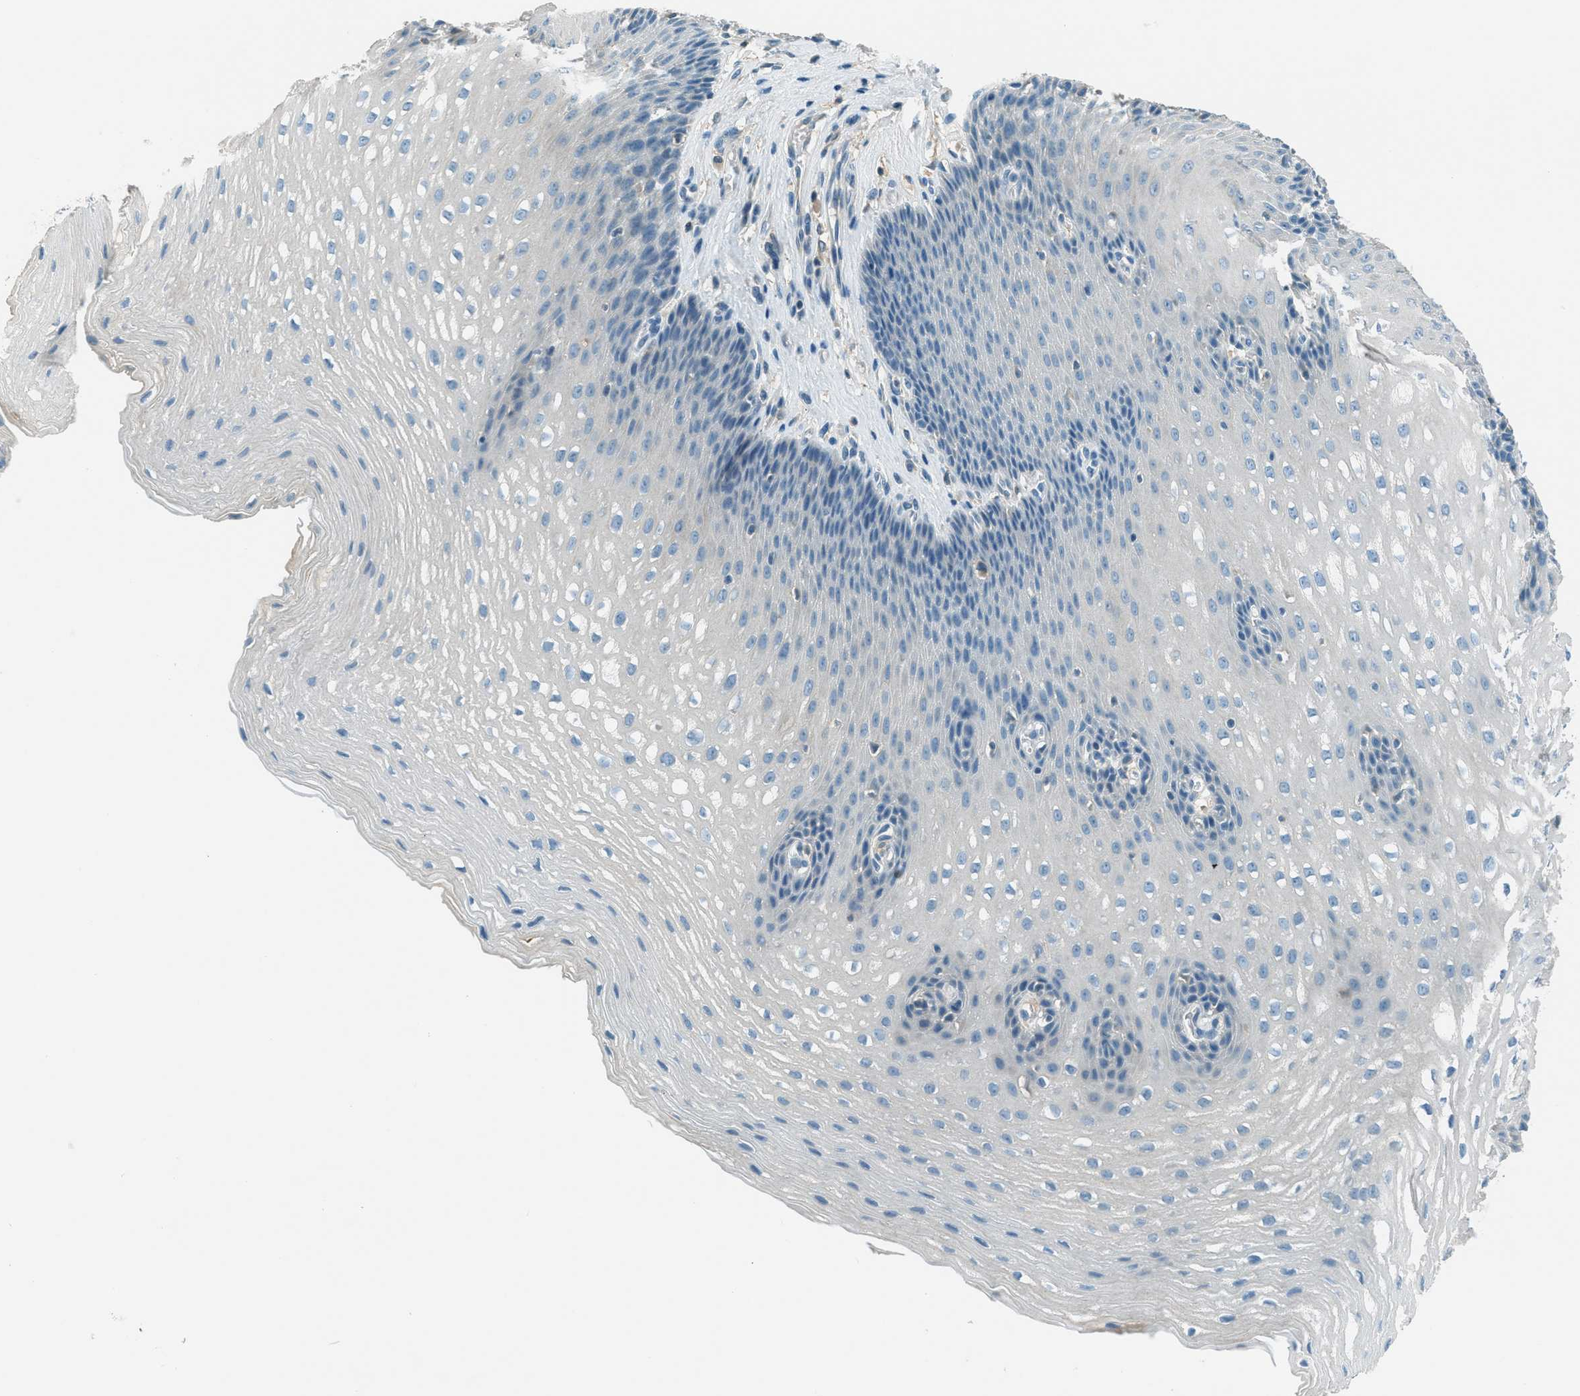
{"staining": {"intensity": "moderate", "quantity": "<25%", "location": "cytoplasmic/membranous"}, "tissue": "esophagus", "cell_type": "Squamous epithelial cells", "image_type": "normal", "snomed": [{"axis": "morphology", "description": "Normal tissue, NOS"}, {"axis": "topography", "description": "Esophagus"}], "caption": "A brown stain shows moderate cytoplasmic/membranous positivity of a protein in squamous epithelial cells of benign human esophagus. (DAB (3,3'-diaminobenzidine) IHC with brightfield microscopy, high magnification).", "gene": "MSLN", "patient": {"sex": "male", "age": 48}}